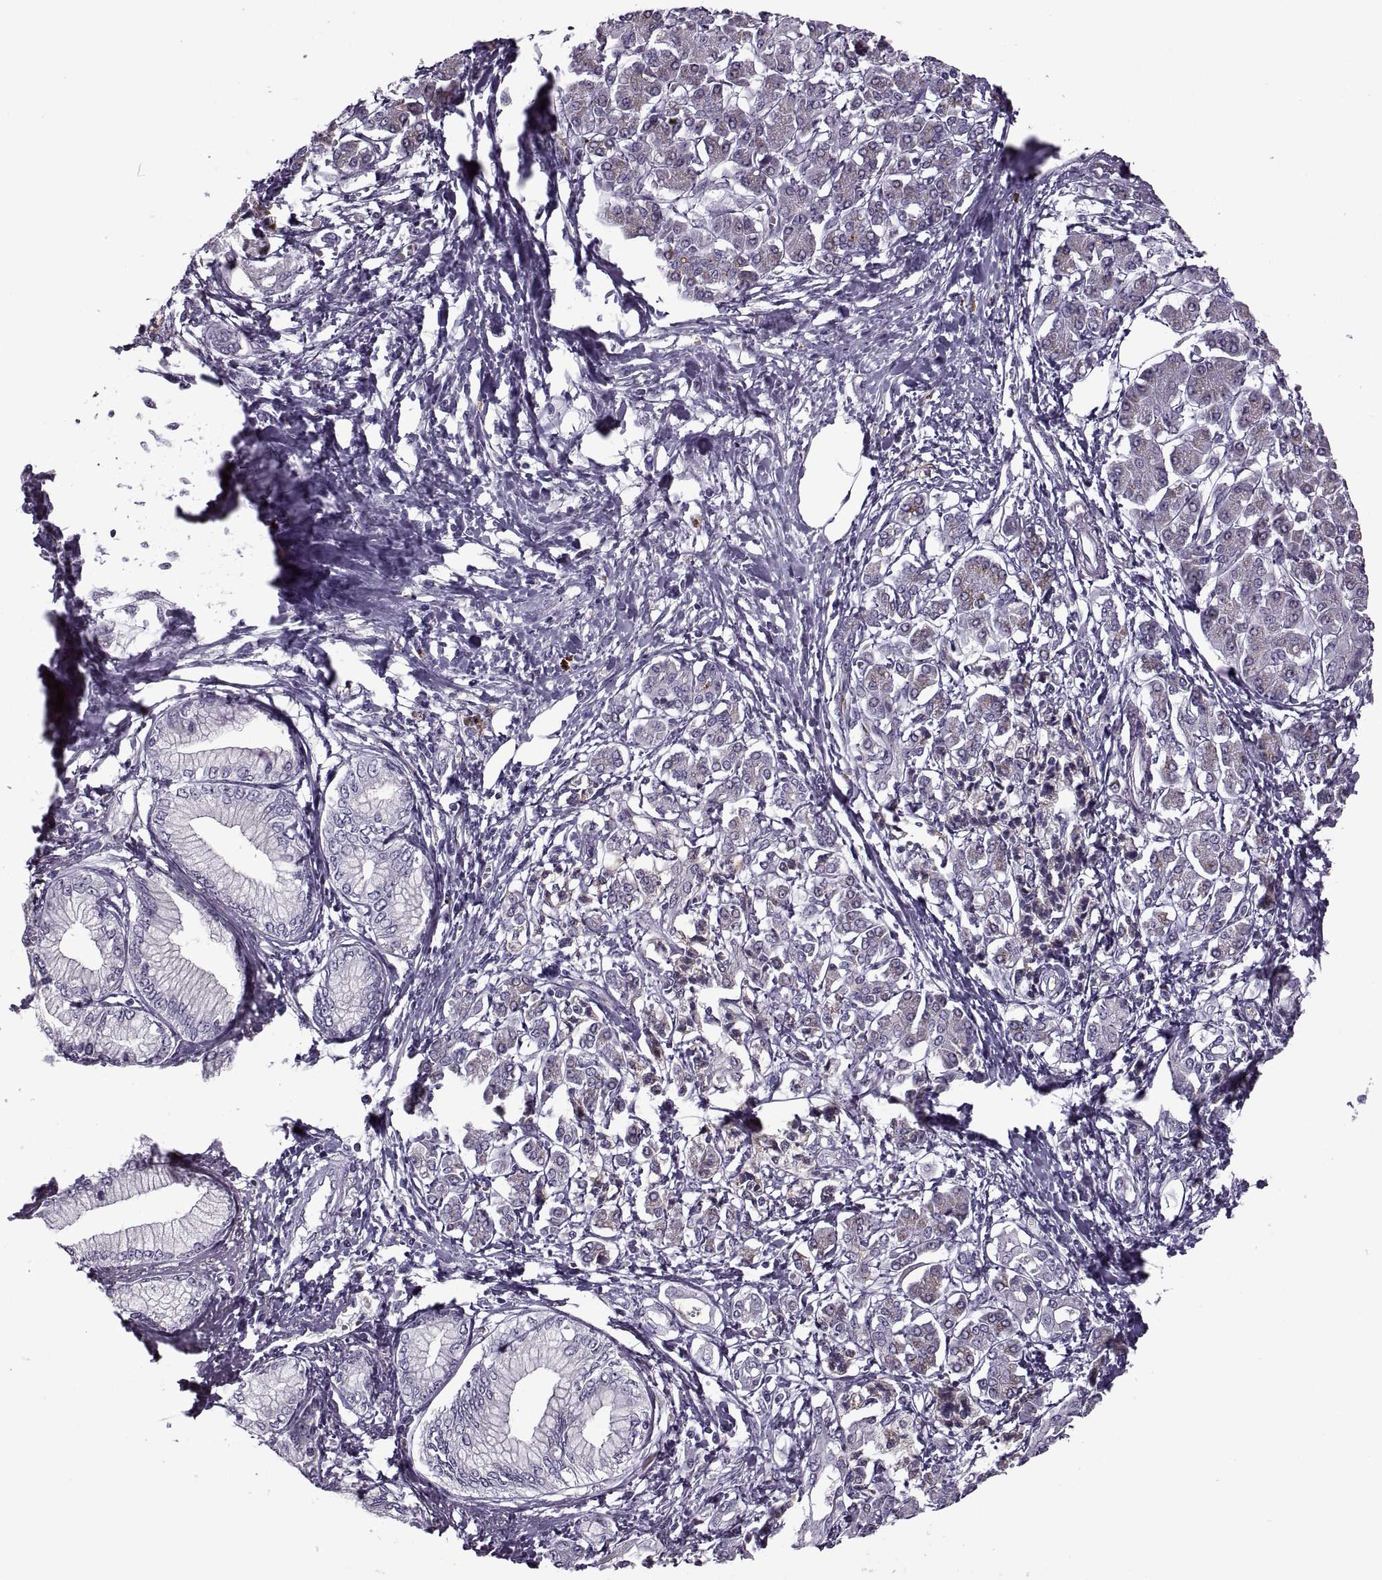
{"staining": {"intensity": "negative", "quantity": "none", "location": "none"}, "tissue": "pancreatic cancer", "cell_type": "Tumor cells", "image_type": "cancer", "snomed": [{"axis": "morphology", "description": "Adenocarcinoma, NOS"}, {"axis": "topography", "description": "Pancreas"}], "caption": "Pancreatic adenocarcinoma was stained to show a protein in brown. There is no significant expression in tumor cells. (DAB (3,3'-diaminobenzidine) IHC visualized using brightfield microscopy, high magnification).", "gene": "PRSS37", "patient": {"sex": "female", "age": 68}}